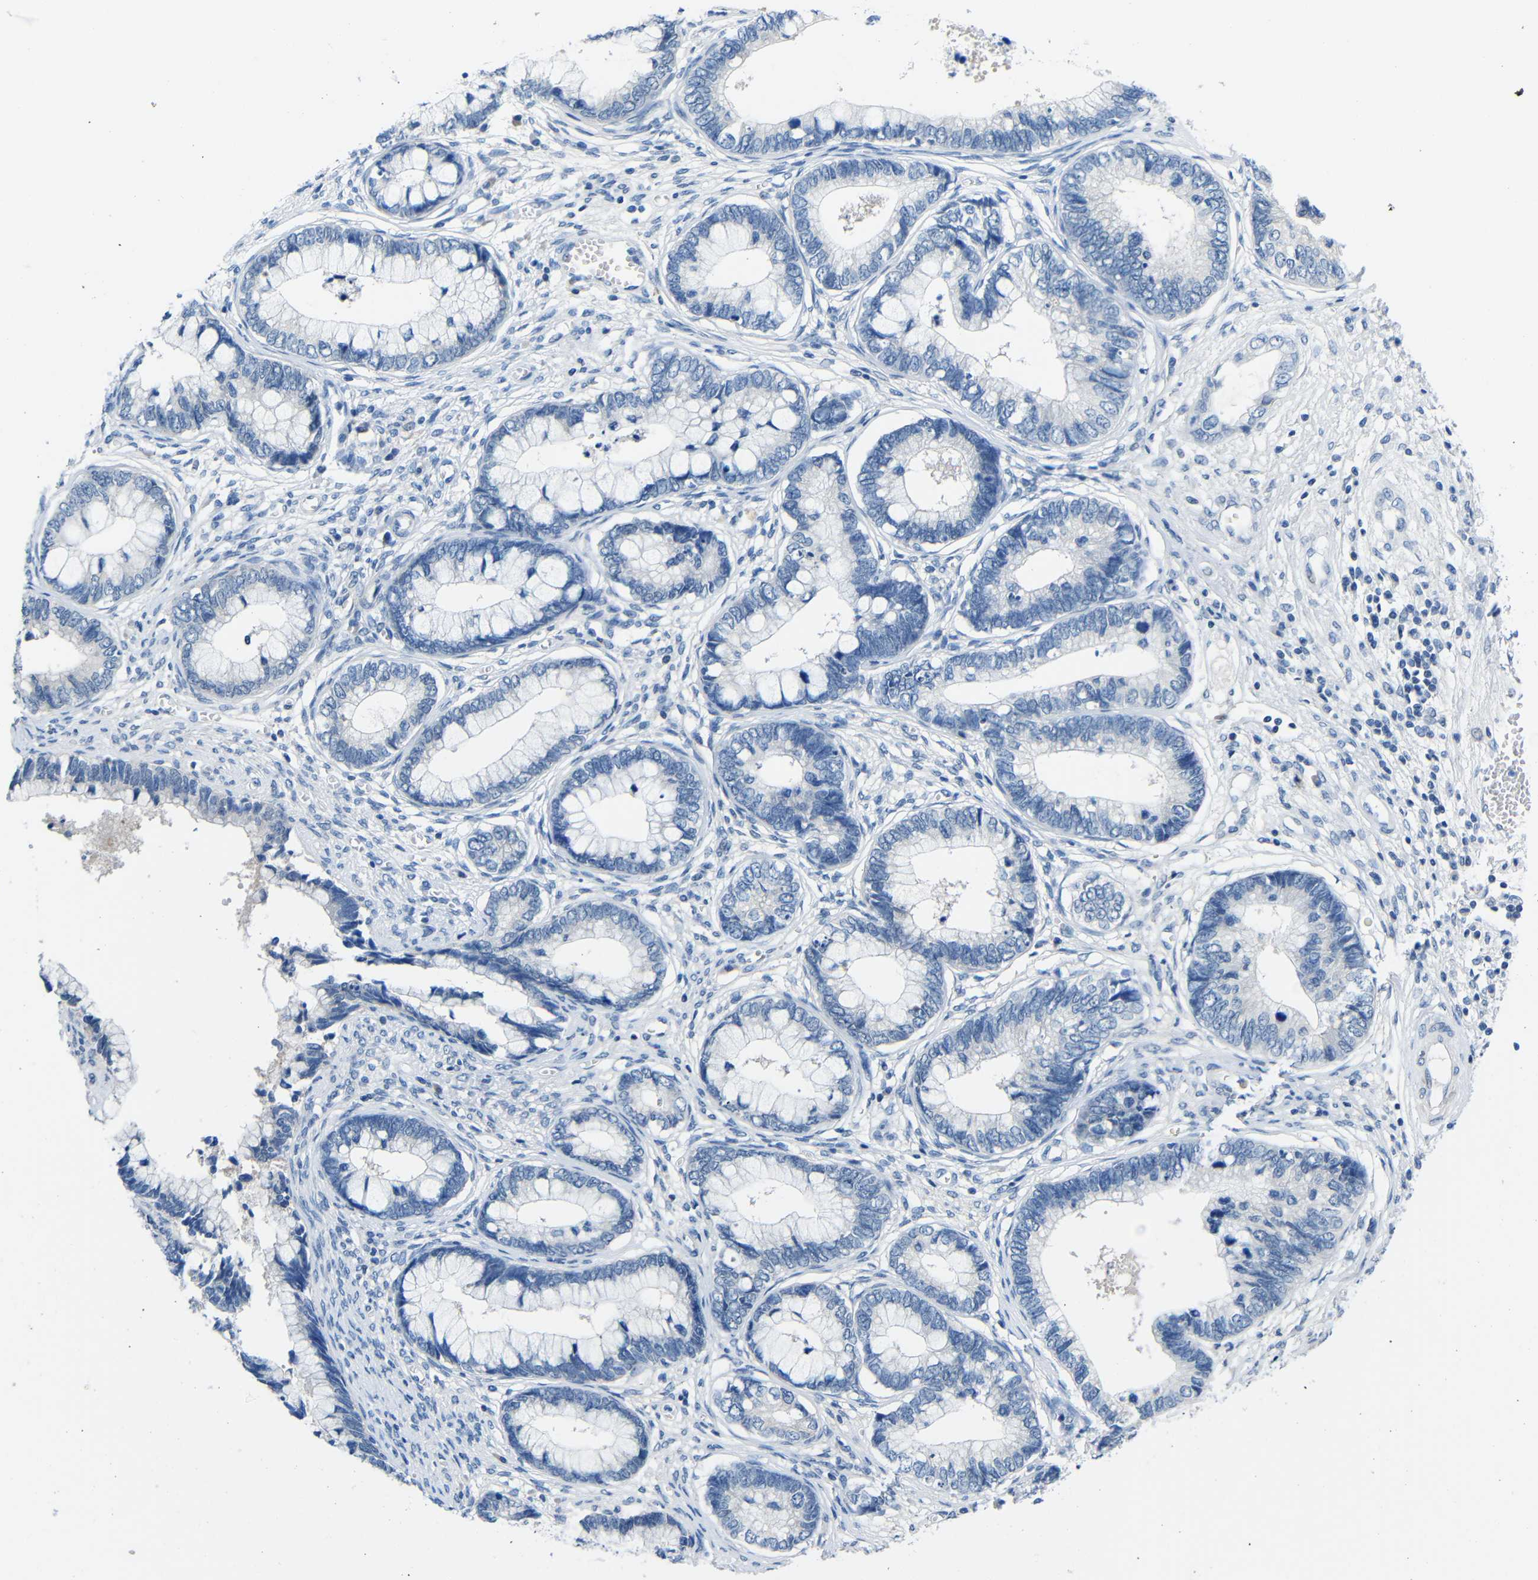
{"staining": {"intensity": "negative", "quantity": "none", "location": "none"}, "tissue": "cervical cancer", "cell_type": "Tumor cells", "image_type": "cancer", "snomed": [{"axis": "morphology", "description": "Adenocarcinoma, NOS"}, {"axis": "topography", "description": "Cervix"}], "caption": "Micrograph shows no protein expression in tumor cells of cervical cancer tissue. Brightfield microscopy of immunohistochemistry stained with DAB (3,3'-diaminobenzidine) (brown) and hematoxylin (blue), captured at high magnification.", "gene": "NEGR1", "patient": {"sex": "female", "age": 44}}